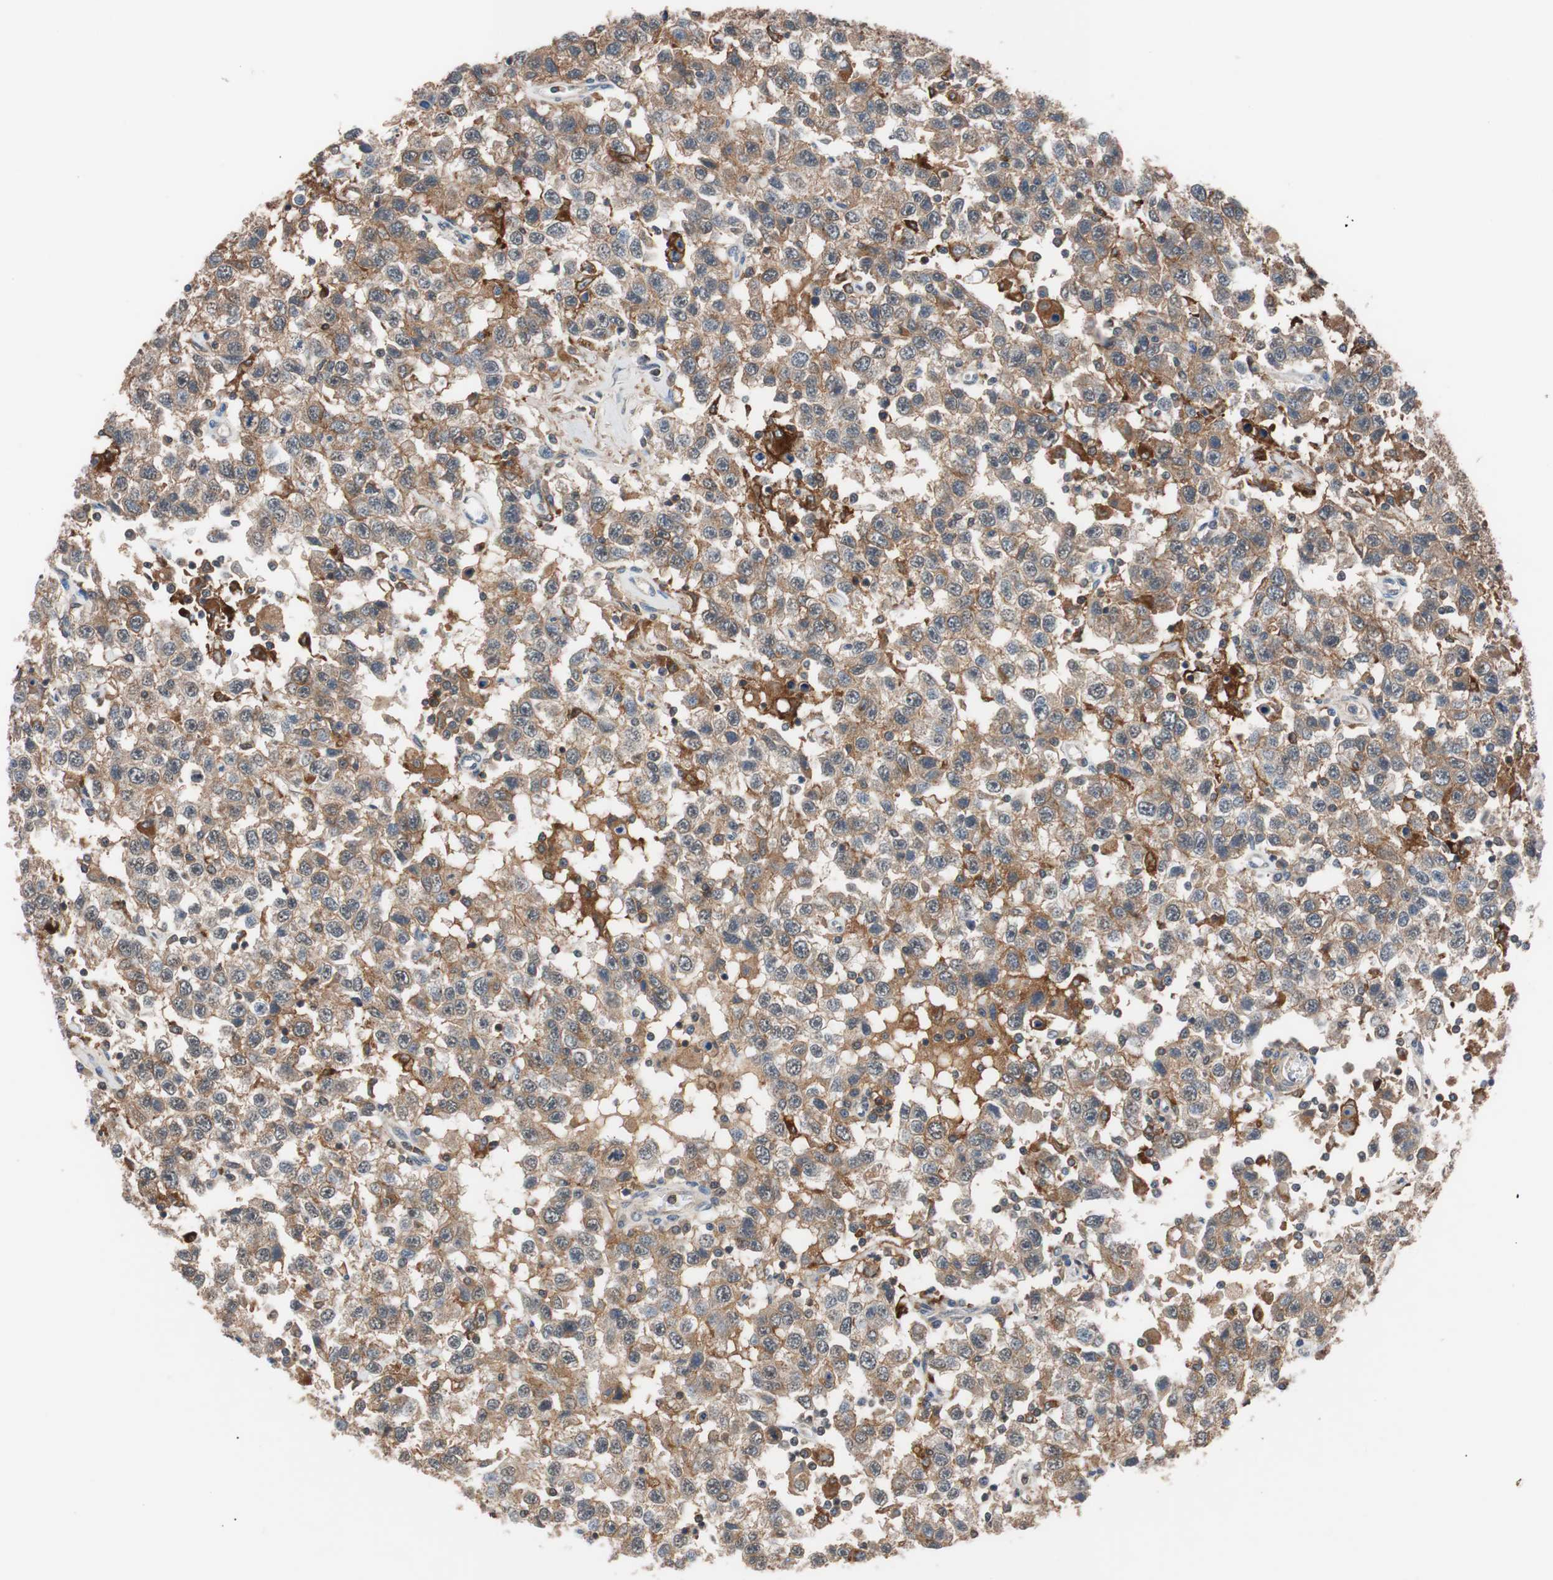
{"staining": {"intensity": "moderate", "quantity": "25%-75%", "location": "cytoplasmic/membranous"}, "tissue": "testis cancer", "cell_type": "Tumor cells", "image_type": "cancer", "snomed": [{"axis": "morphology", "description": "Seminoma, NOS"}, {"axis": "topography", "description": "Testis"}], "caption": "Brown immunohistochemical staining in human testis cancer (seminoma) shows moderate cytoplasmic/membranous expression in approximately 25%-75% of tumor cells. (Stains: DAB in brown, nuclei in blue, Microscopy: brightfield microscopy at high magnification).", "gene": "LITAF", "patient": {"sex": "male", "age": 41}}